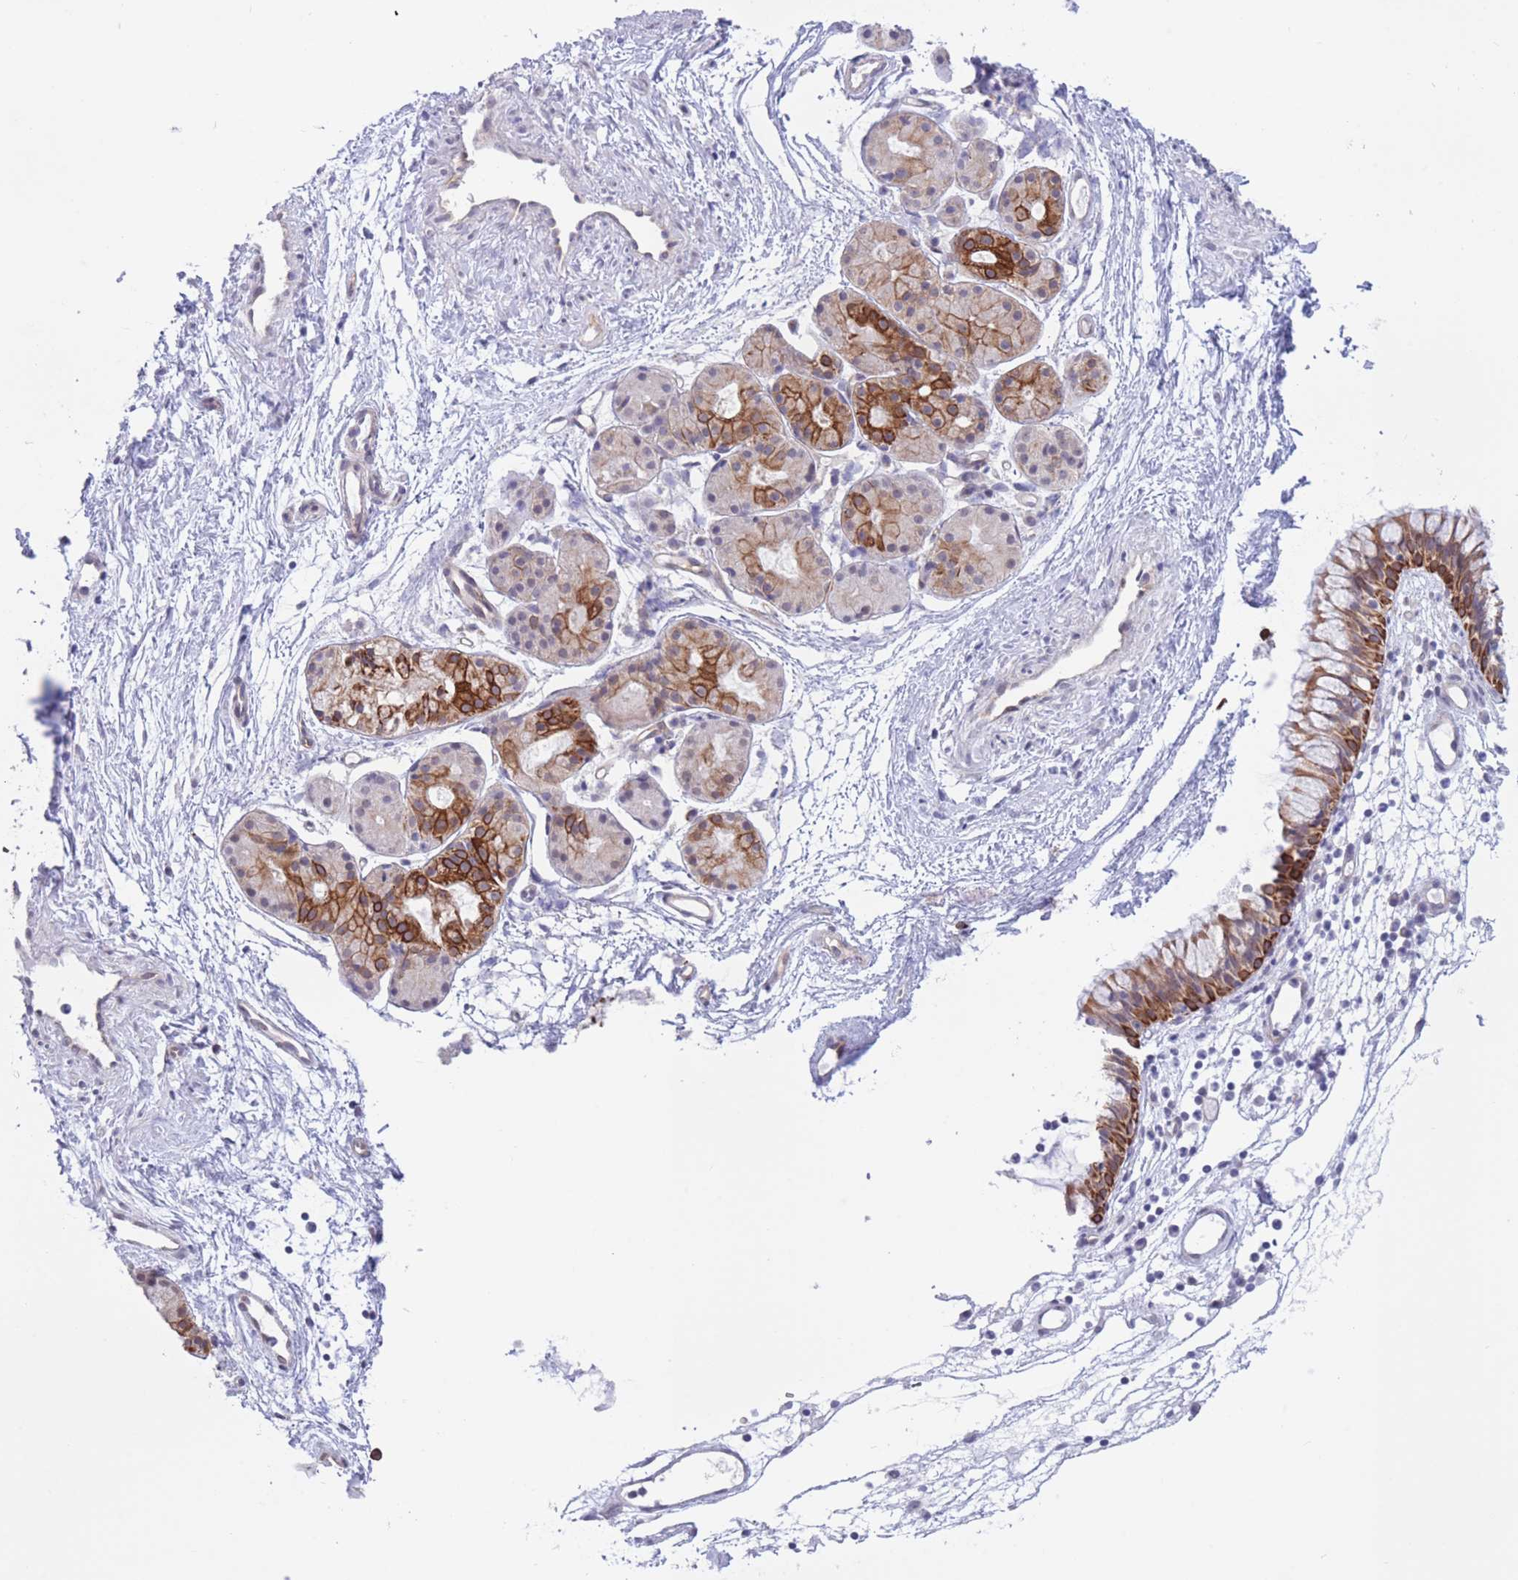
{"staining": {"intensity": "strong", "quantity": ">75%", "location": "cytoplasmic/membranous"}, "tissue": "nasopharynx", "cell_type": "Respiratory epithelial cells", "image_type": "normal", "snomed": [{"axis": "morphology", "description": "Normal tissue, NOS"}, {"axis": "topography", "description": "Nasopharynx"}], "caption": "Immunohistochemistry (DAB (3,3'-diaminobenzidine)) staining of benign human nasopharynx demonstrates strong cytoplasmic/membranous protein staining in about >75% of respiratory epithelial cells. The protein is shown in brown color, while the nuclei are stained blue.", "gene": "MRPS31", "patient": {"sex": "male", "age": 82}}